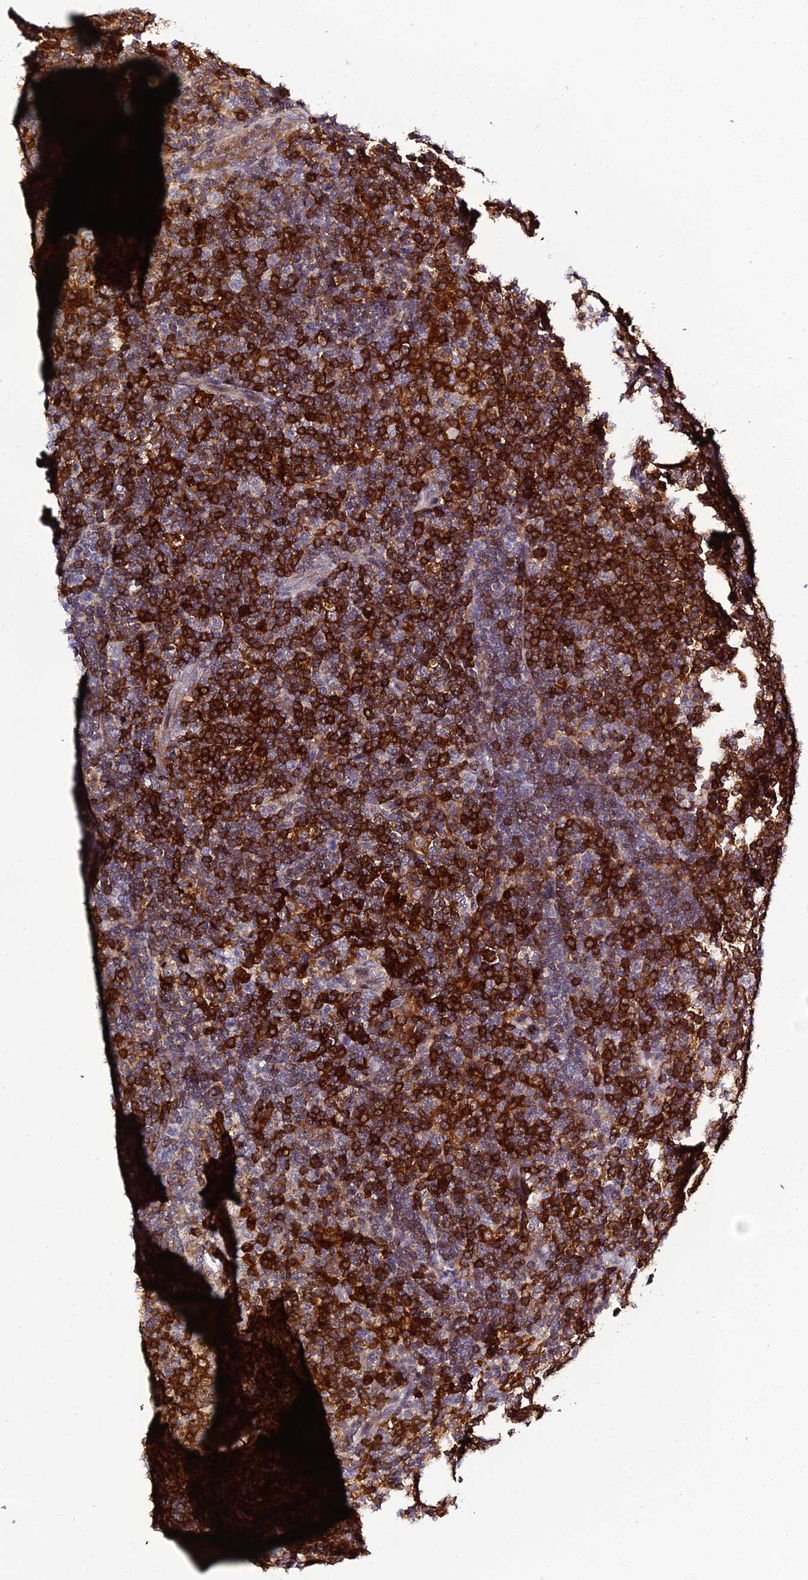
{"staining": {"intensity": "negative", "quantity": "none", "location": "none"}, "tissue": "lymphoma", "cell_type": "Tumor cells", "image_type": "cancer", "snomed": [{"axis": "morphology", "description": "Hodgkin's disease, NOS"}, {"axis": "topography", "description": "Lymph node"}], "caption": "Tumor cells show no significant expression in lymphoma. (Immunohistochemistry, brightfield microscopy, high magnification).", "gene": "IL4I1", "patient": {"sex": "female", "age": 57}}